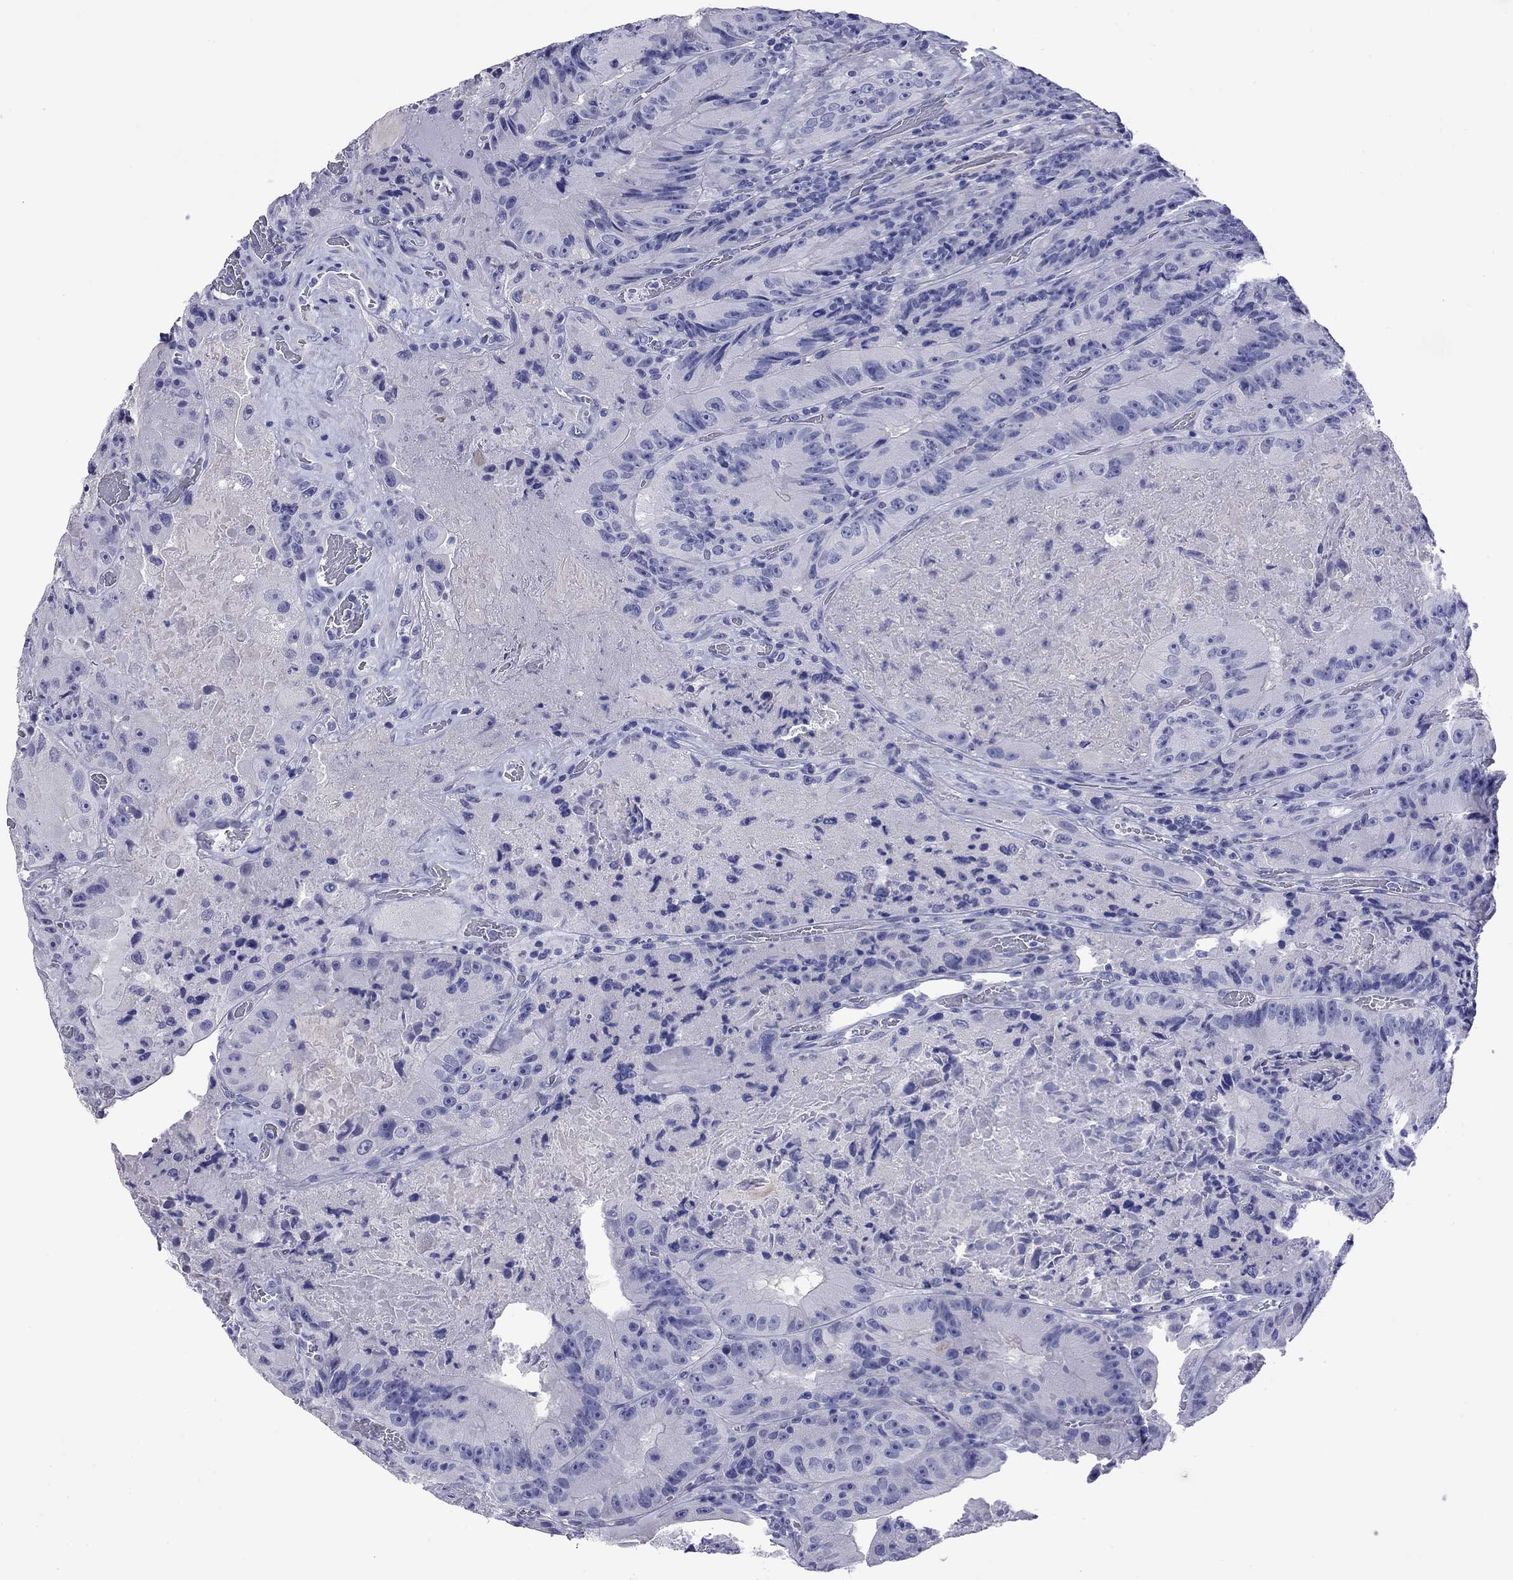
{"staining": {"intensity": "negative", "quantity": "none", "location": "none"}, "tissue": "colorectal cancer", "cell_type": "Tumor cells", "image_type": "cancer", "snomed": [{"axis": "morphology", "description": "Adenocarcinoma, NOS"}, {"axis": "topography", "description": "Colon"}], "caption": "This is an immunohistochemistry photomicrograph of human colorectal cancer (adenocarcinoma). There is no positivity in tumor cells.", "gene": "KIAA2012", "patient": {"sex": "female", "age": 86}}